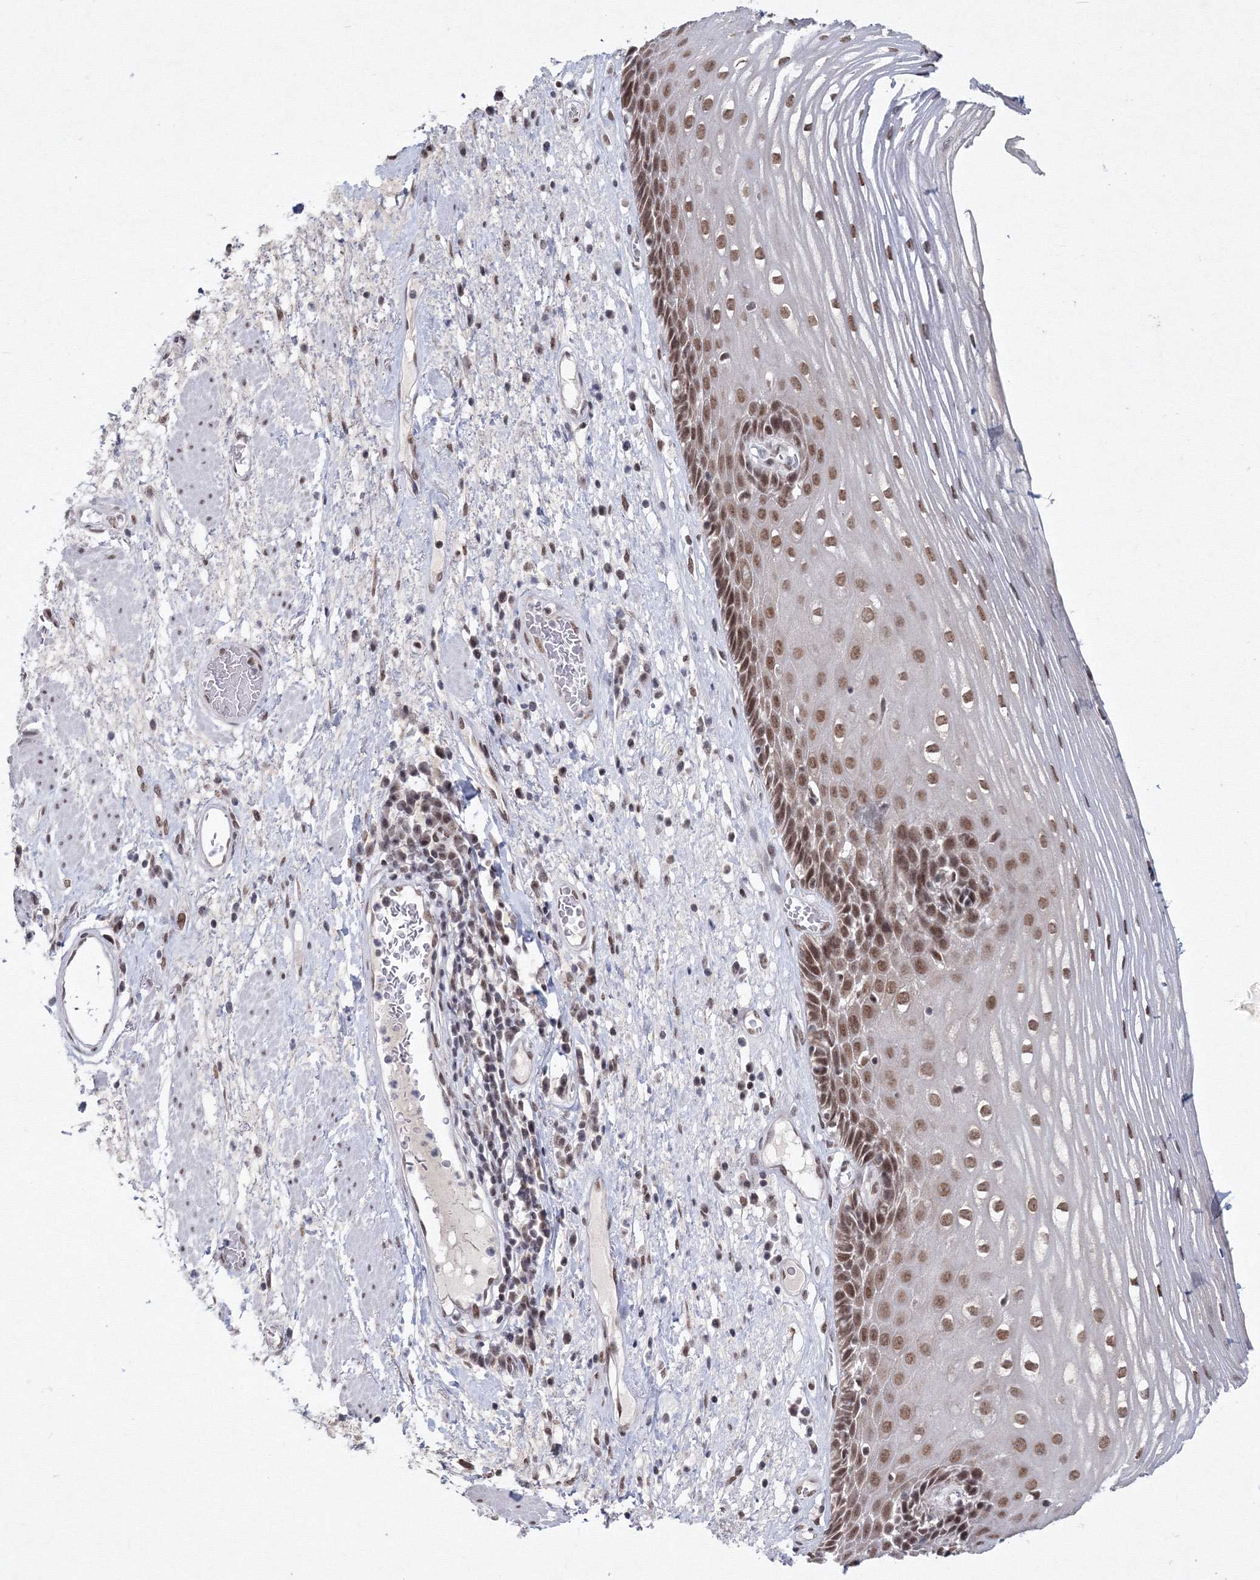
{"staining": {"intensity": "strong", "quantity": "25%-75%", "location": "nuclear"}, "tissue": "esophagus", "cell_type": "Squamous epithelial cells", "image_type": "normal", "snomed": [{"axis": "morphology", "description": "Normal tissue, NOS"}, {"axis": "morphology", "description": "Adenocarcinoma, NOS"}, {"axis": "topography", "description": "Esophagus"}], "caption": "A high-resolution micrograph shows immunohistochemistry staining of benign esophagus, which exhibits strong nuclear positivity in approximately 25%-75% of squamous epithelial cells.", "gene": "SF3B6", "patient": {"sex": "male", "age": 62}}